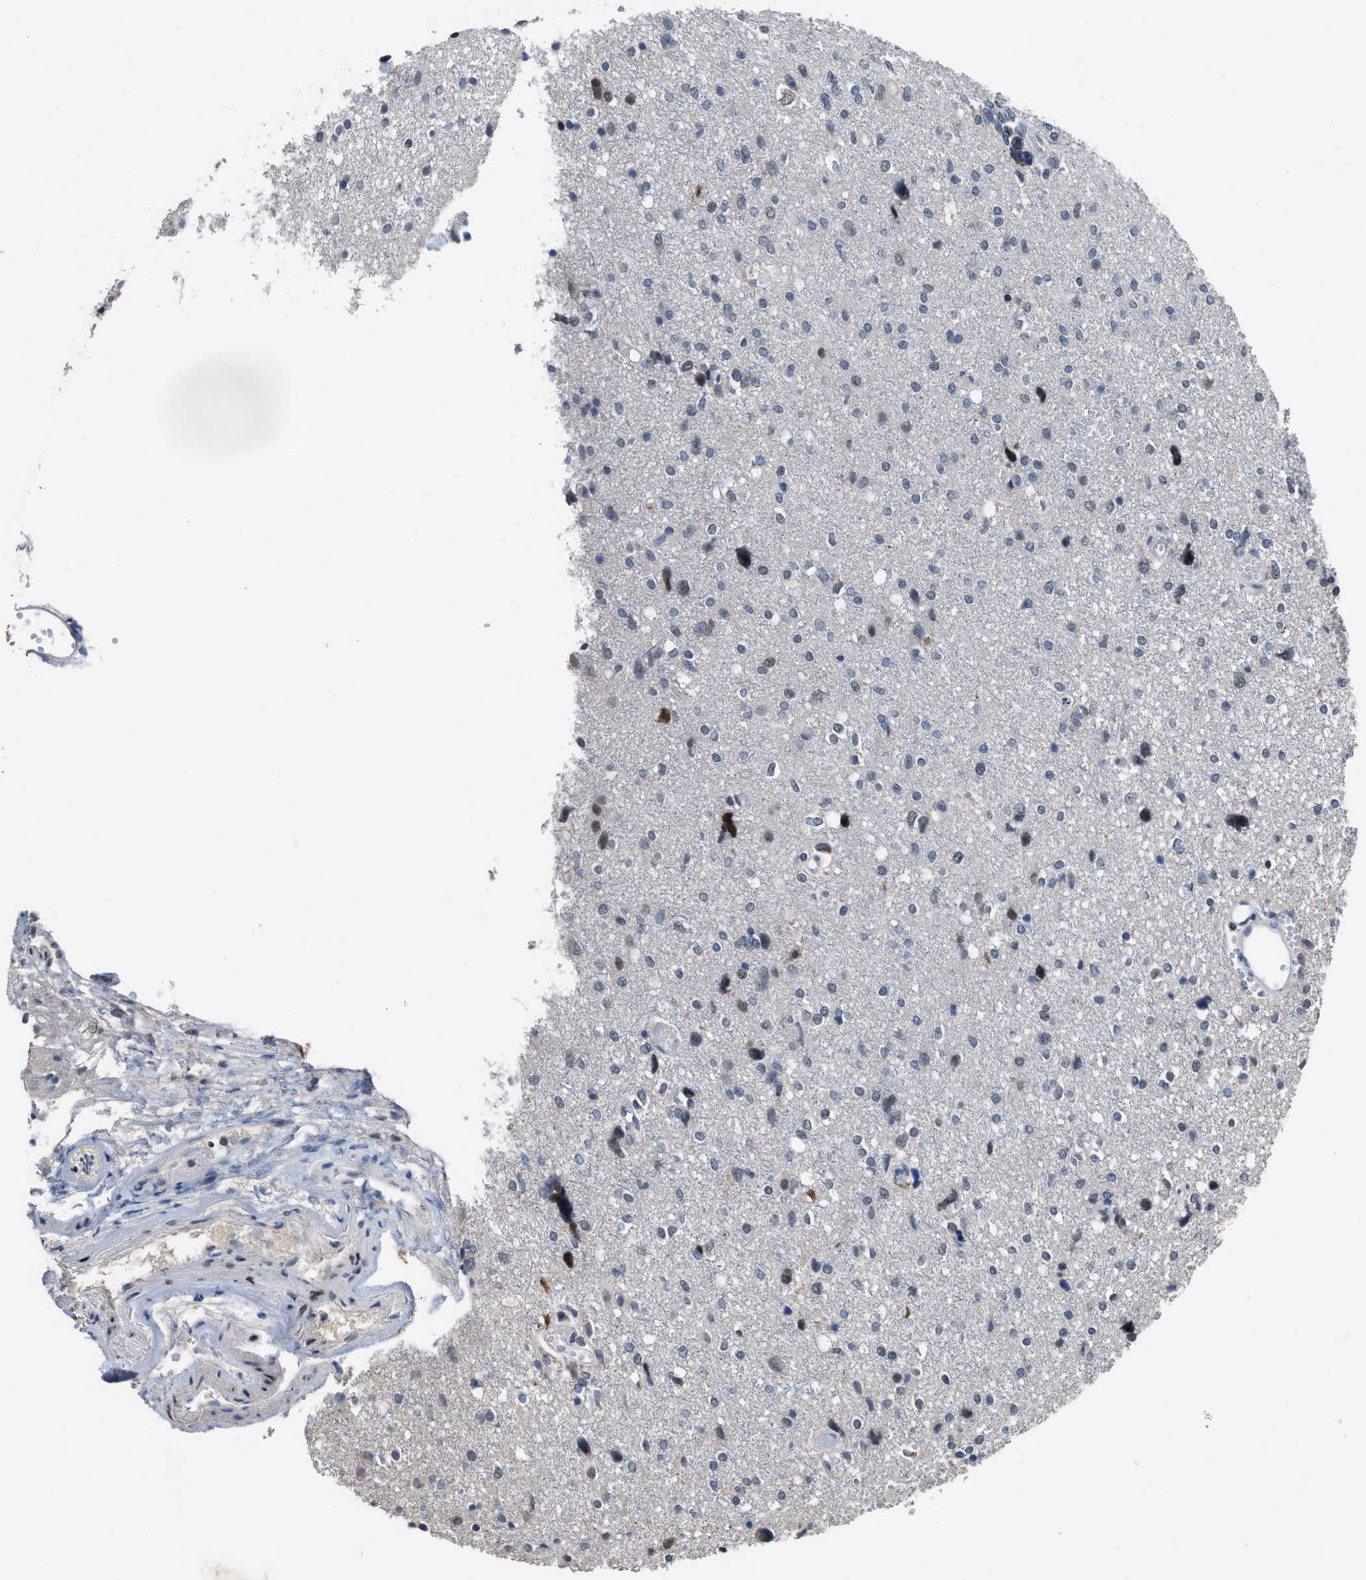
{"staining": {"intensity": "negative", "quantity": "none", "location": "none"}, "tissue": "glioma", "cell_type": "Tumor cells", "image_type": "cancer", "snomed": [{"axis": "morphology", "description": "Glioma, malignant, High grade"}, {"axis": "topography", "description": "Brain"}], "caption": "There is no significant positivity in tumor cells of glioma.", "gene": "SETDB1", "patient": {"sex": "female", "age": 59}}